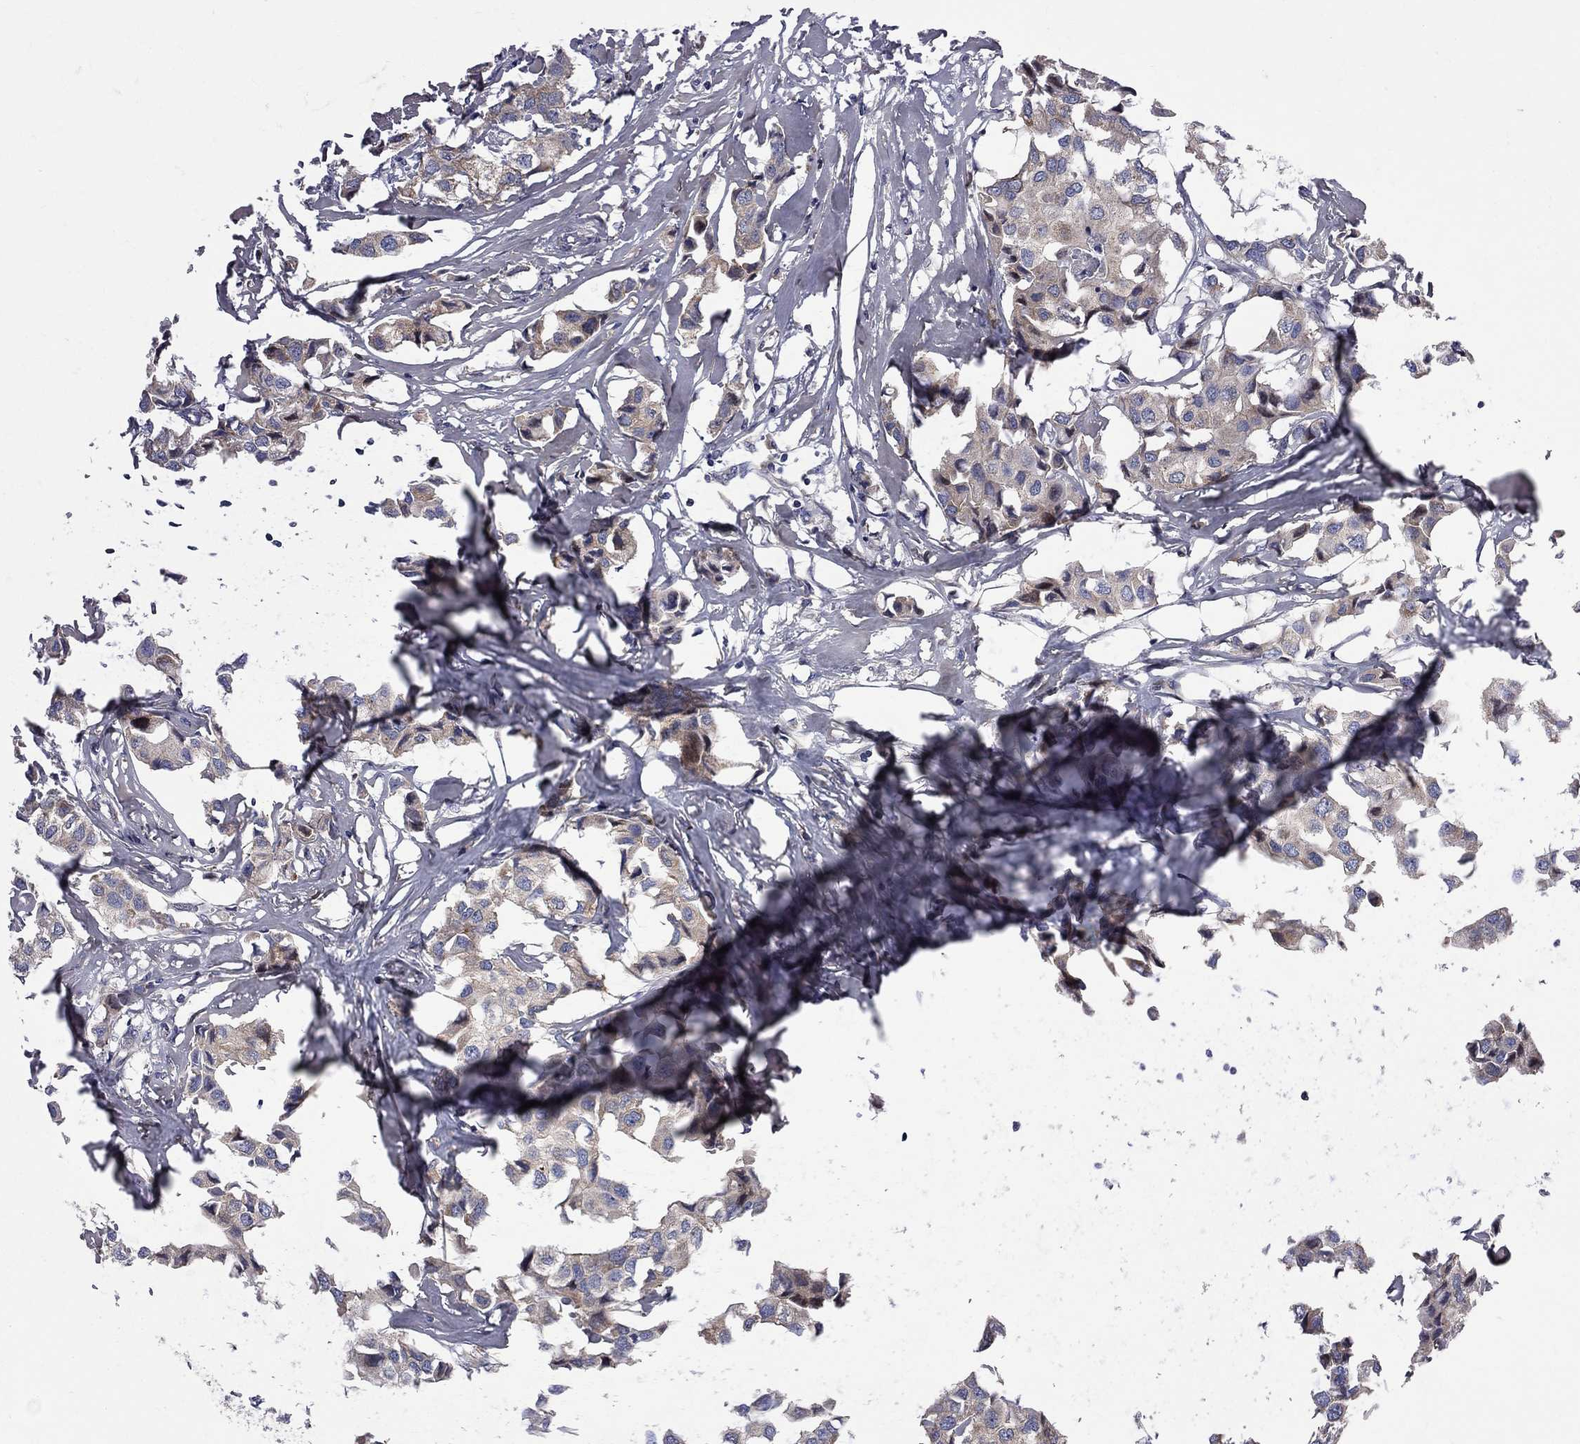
{"staining": {"intensity": "weak", "quantity": "<25%", "location": "cytoplasmic/membranous"}, "tissue": "breast cancer", "cell_type": "Tumor cells", "image_type": "cancer", "snomed": [{"axis": "morphology", "description": "Duct carcinoma"}, {"axis": "topography", "description": "Breast"}], "caption": "This is a image of IHC staining of breast cancer (infiltrating ductal carcinoma), which shows no positivity in tumor cells.", "gene": "CNOT11", "patient": {"sex": "female", "age": 80}}